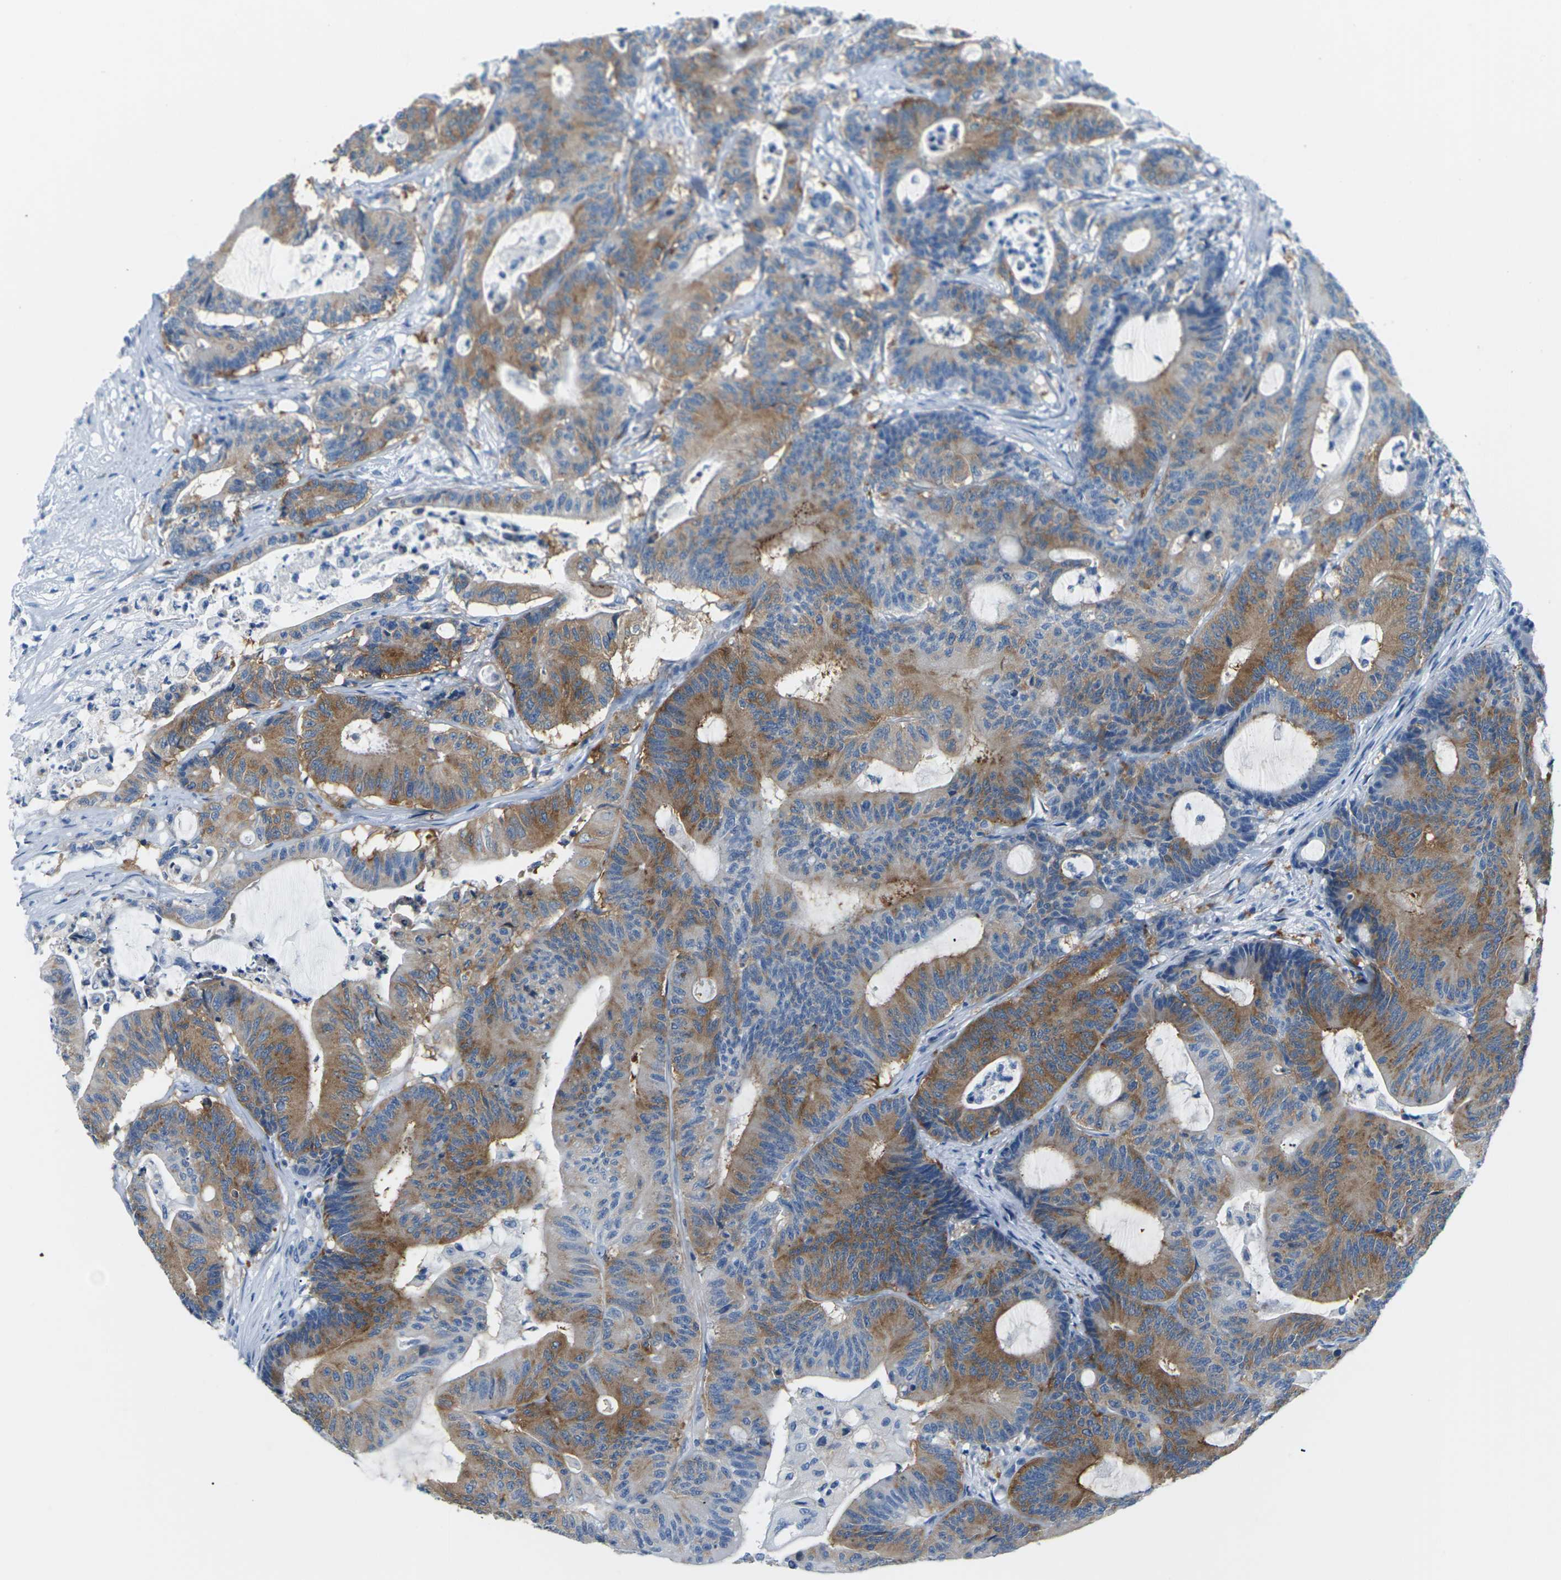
{"staining": {"intensity": "moderate", "quantity": ">75%", "location": "cytoplasmic/membranous"}, "tissue": "colorectal cancer", "cell_type": "Tumor cells", "image_type": "cancer", "snomed": [{"axis": "morphology", "description": "Adenocarcinoma, NOS"}, {"axis": "topography", "description": "Colon"}], "caption": "Immunohistochemistry histopathology image of human colorectal adenocarcinoma stained for a protein (brown), which shows medium levels of moderate cytoplasmic/membranous positivity in about >75% of tumor cells.", "gene": "SYNGR2", "patient": {"sex": "female", "age": 84}}